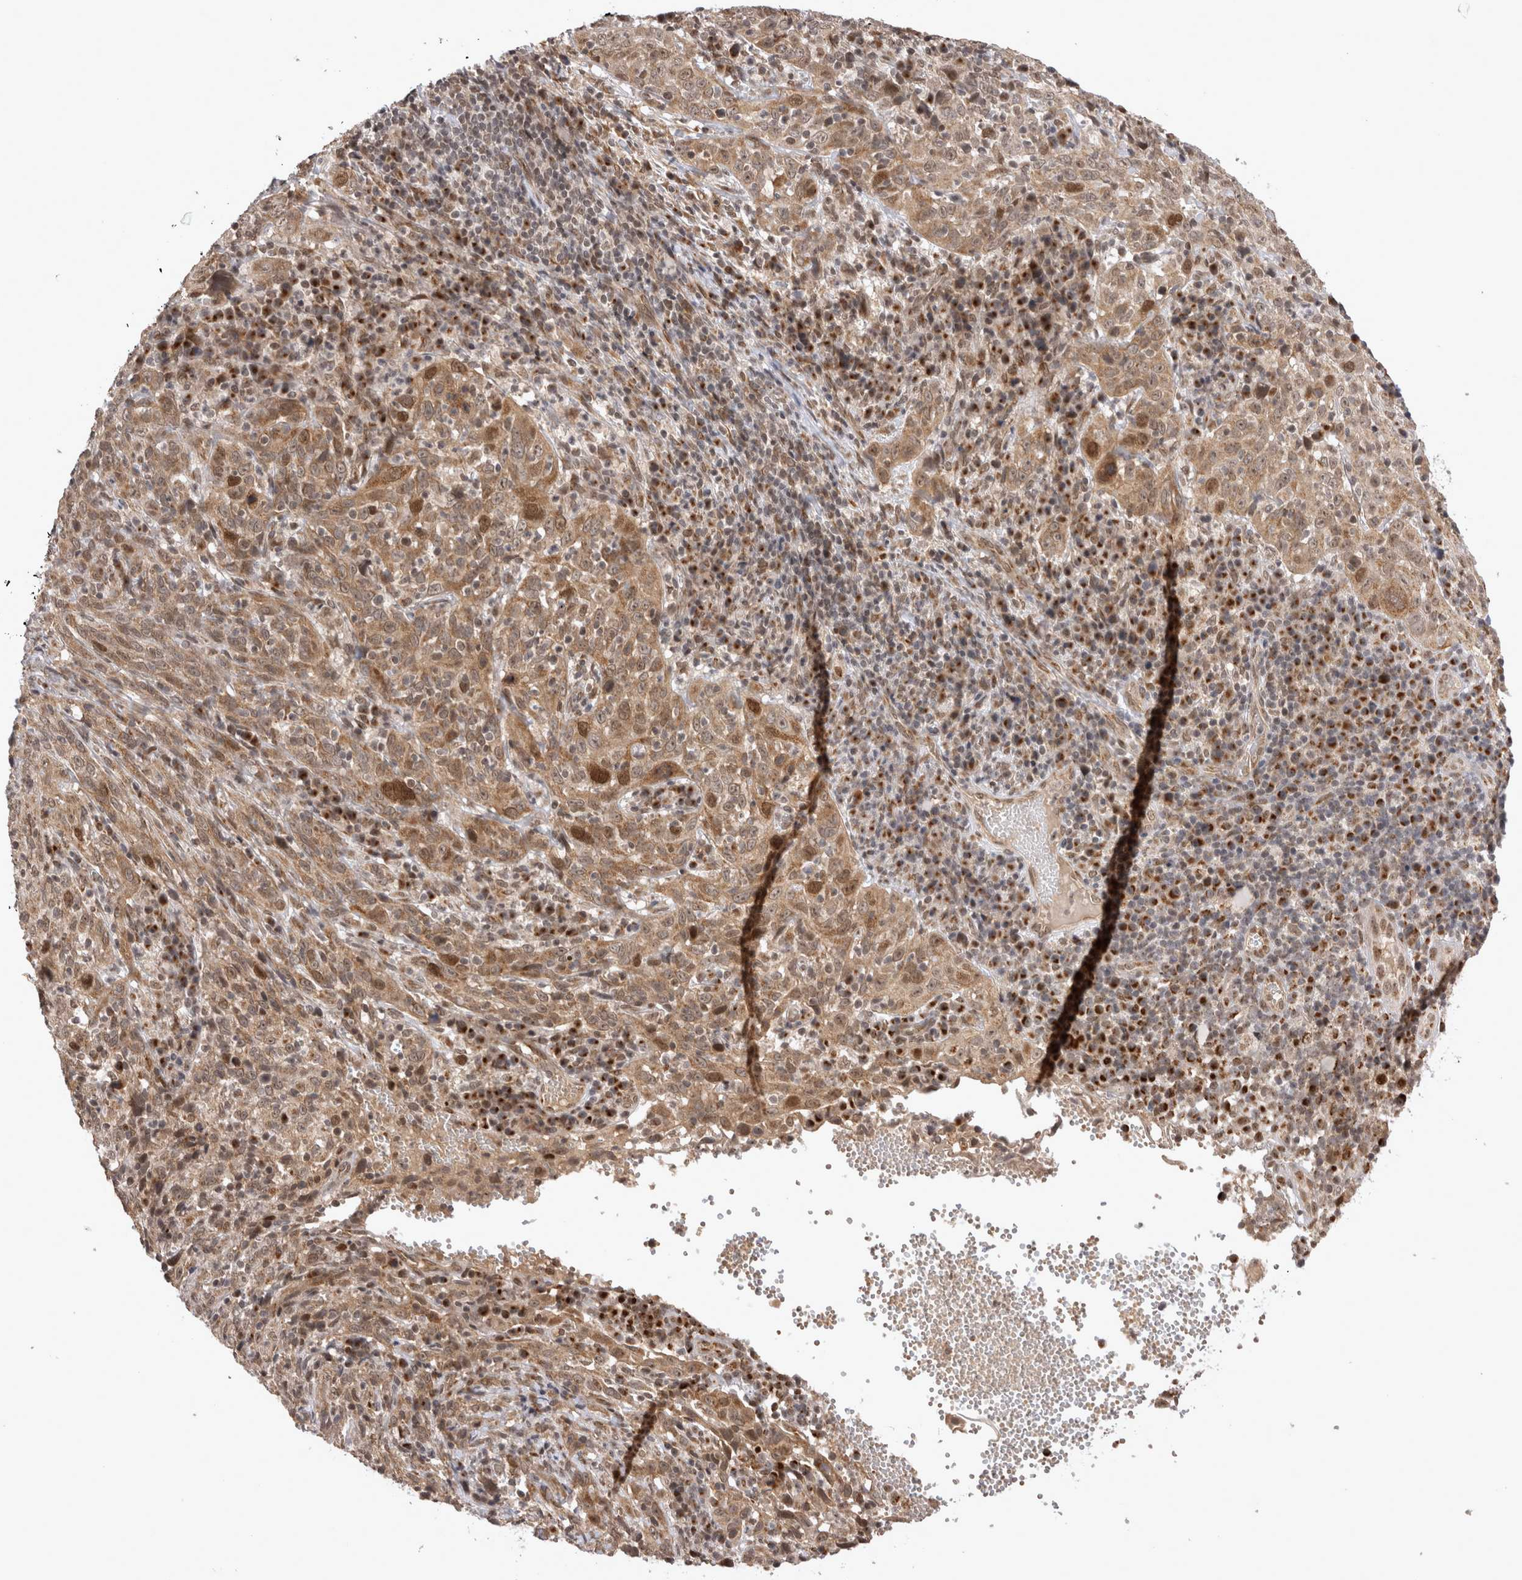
{"staining": {"intensity": "moderate", "quantity": ">75%", "location": "cytoplasmic/membranous,nuclear"}, "tissue": "cervical cancer", "cell_type": "Tumor cells", "image_type": "cancer", "snomed": [{"axis": "morphology", "description": "Squamous cell carcinoma, NOS"}, {"axis": "topography", "description": "Cervix"}], "caption": "Brown immunohistochemical staining in cervical cancer shows moderate cytoplasmic/membranous and nuclear positivity in approximately >75% of tumor cells.", "gene": "TMEM65", "patient": {"sex": "female", "age": 46}}